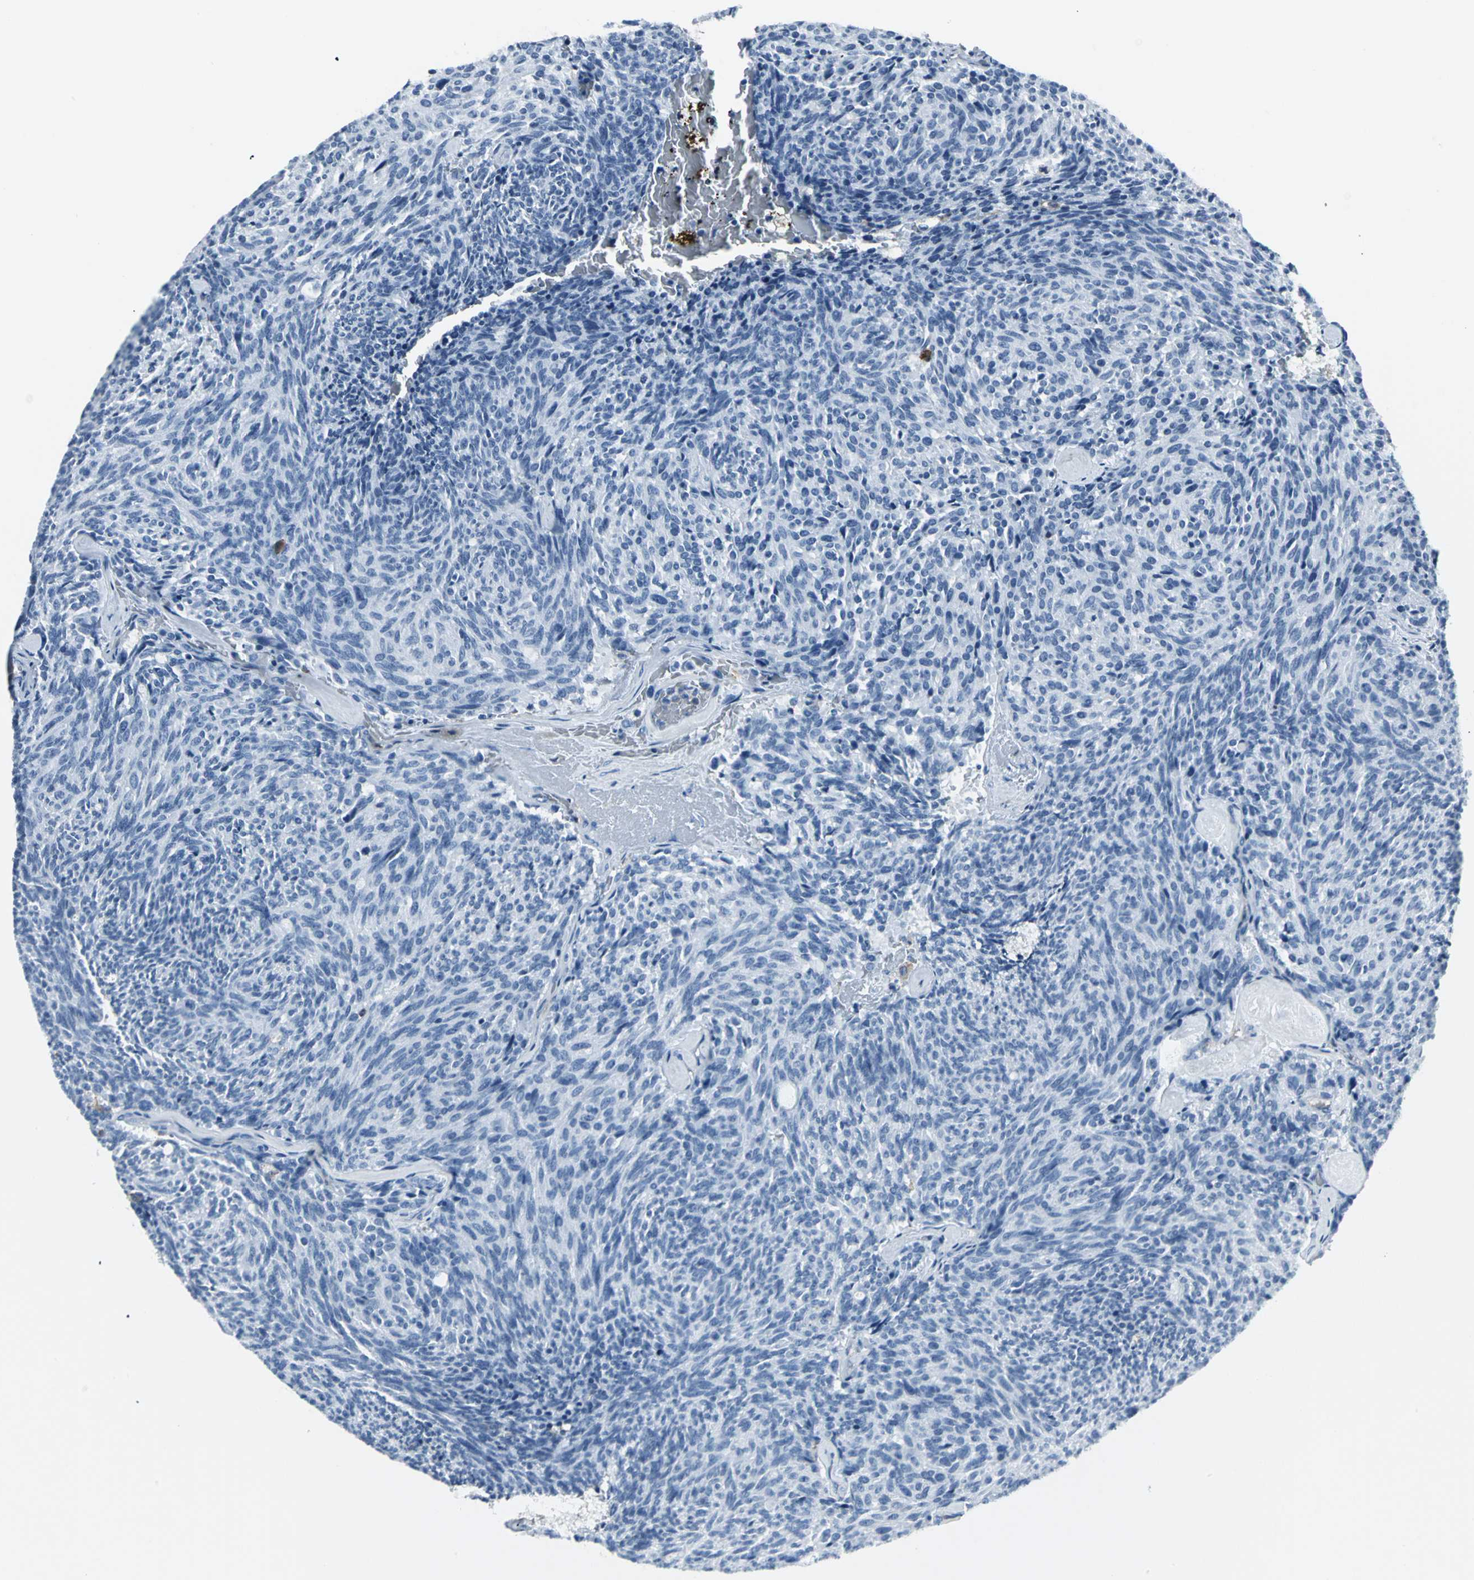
{"staining": {"intensity": "negative", "quantity": "none", "location": "none"}, "tissue": "carcinoid", "cell_type": "Tumor cells", "image_type": "cancer", "snomed": [{"axis": "morphology", "description": "Carcinoid, malignant, NOS"}, {"axis": "topography", "description": "Pancreas"}], "caption": "This is a micrograph of immunohistochemistry staining of carcinoid, which shows no staining in tumor cells.", "gene": "IQGAP2", "patient": {"sex": "female", "age": 54}}